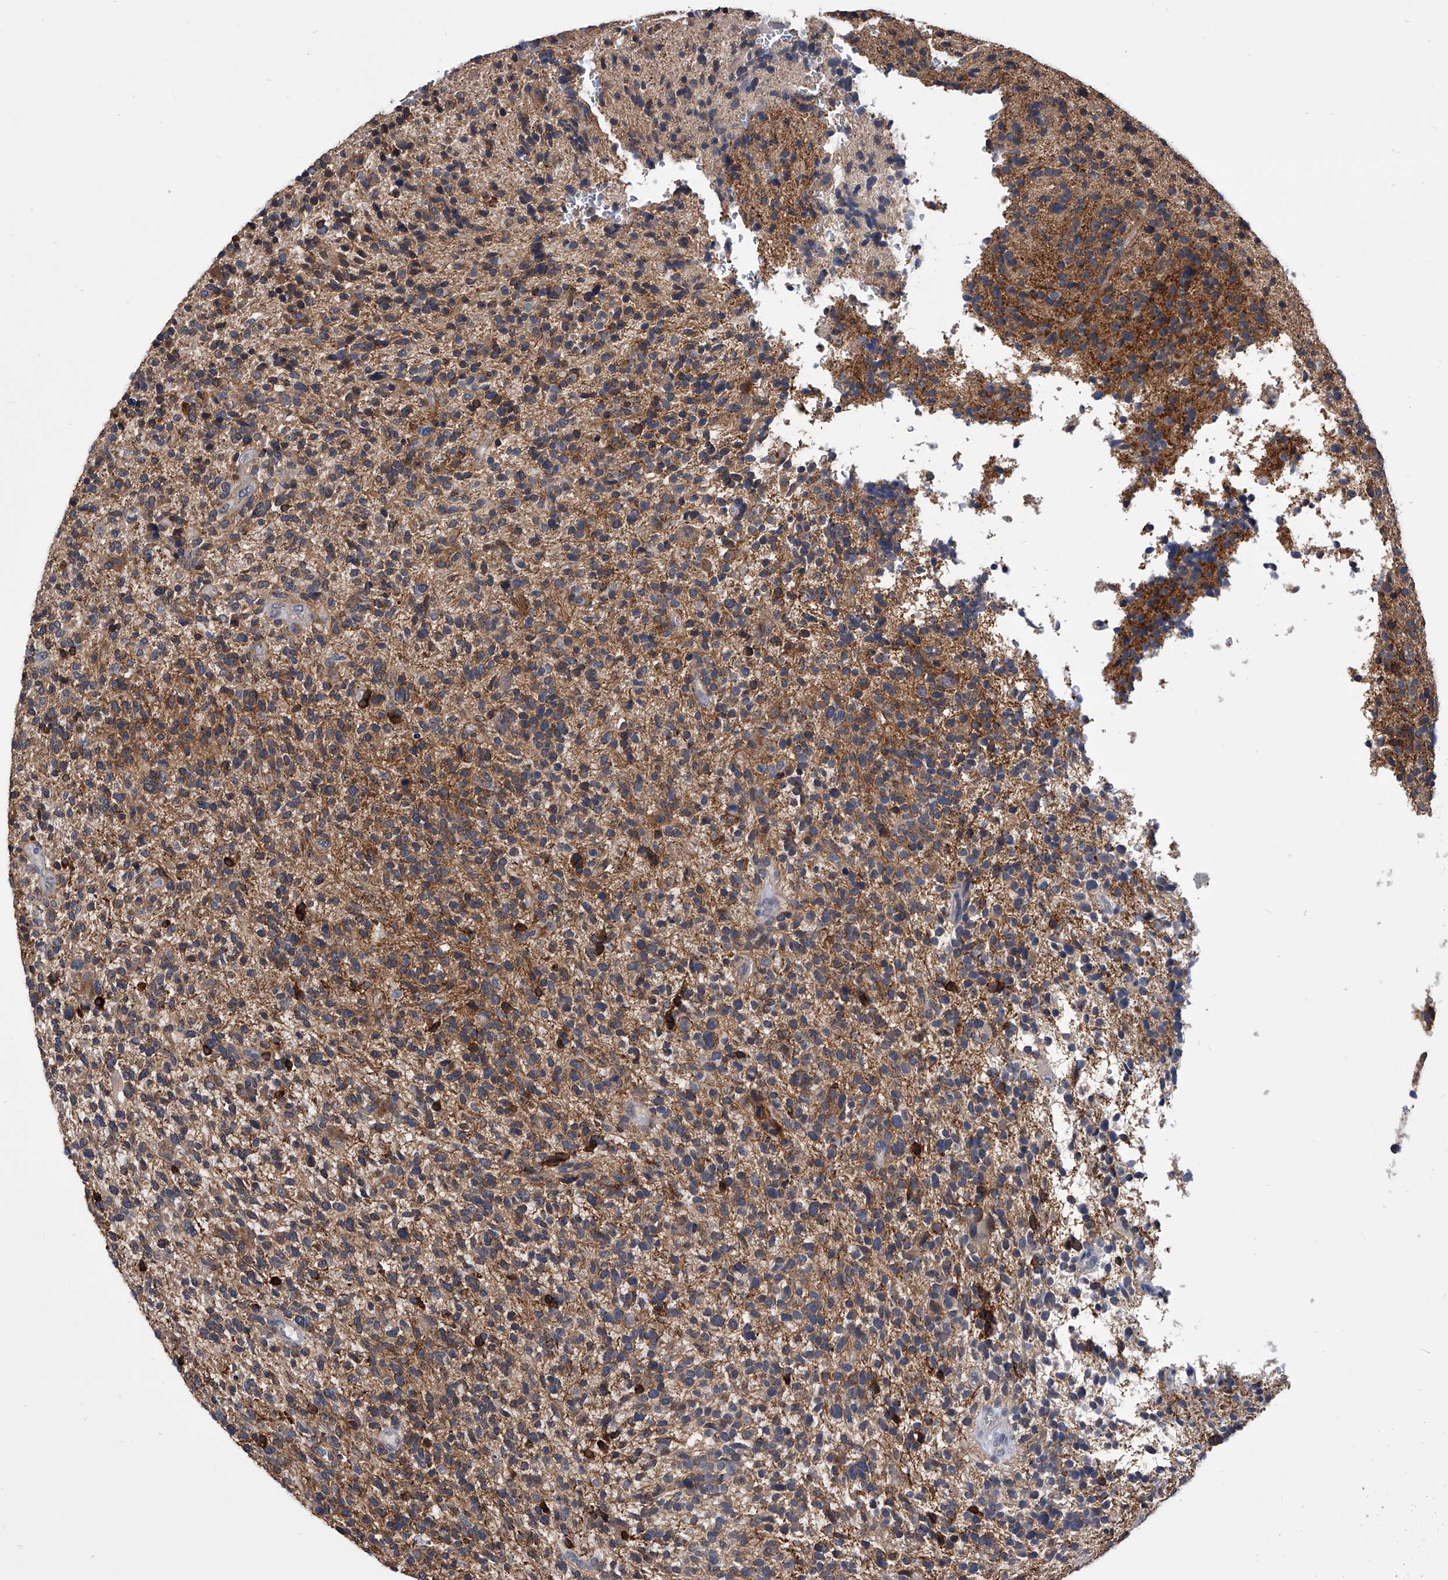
{"staining": {"intensity": "strong", "quantity": "25%-75%", "location": "cytoplasmic/membranous"}, "tissue": "glioma", "cell_type": "Tumor cells", "image_type": "cancer", "snomed": [{"axis": "morphology", "description": "Glioma, malignant, High grade"}, {"axis": "topography", "description": "Brain"}], "caption": "Immunohistochemical staining of human glioma exhibits strong cytoplasmic/membranous protein expression in about 25%-75% of tumor cells.", "gene": "MAP4K3", "patient": {"sex": "male", "age": 72}}